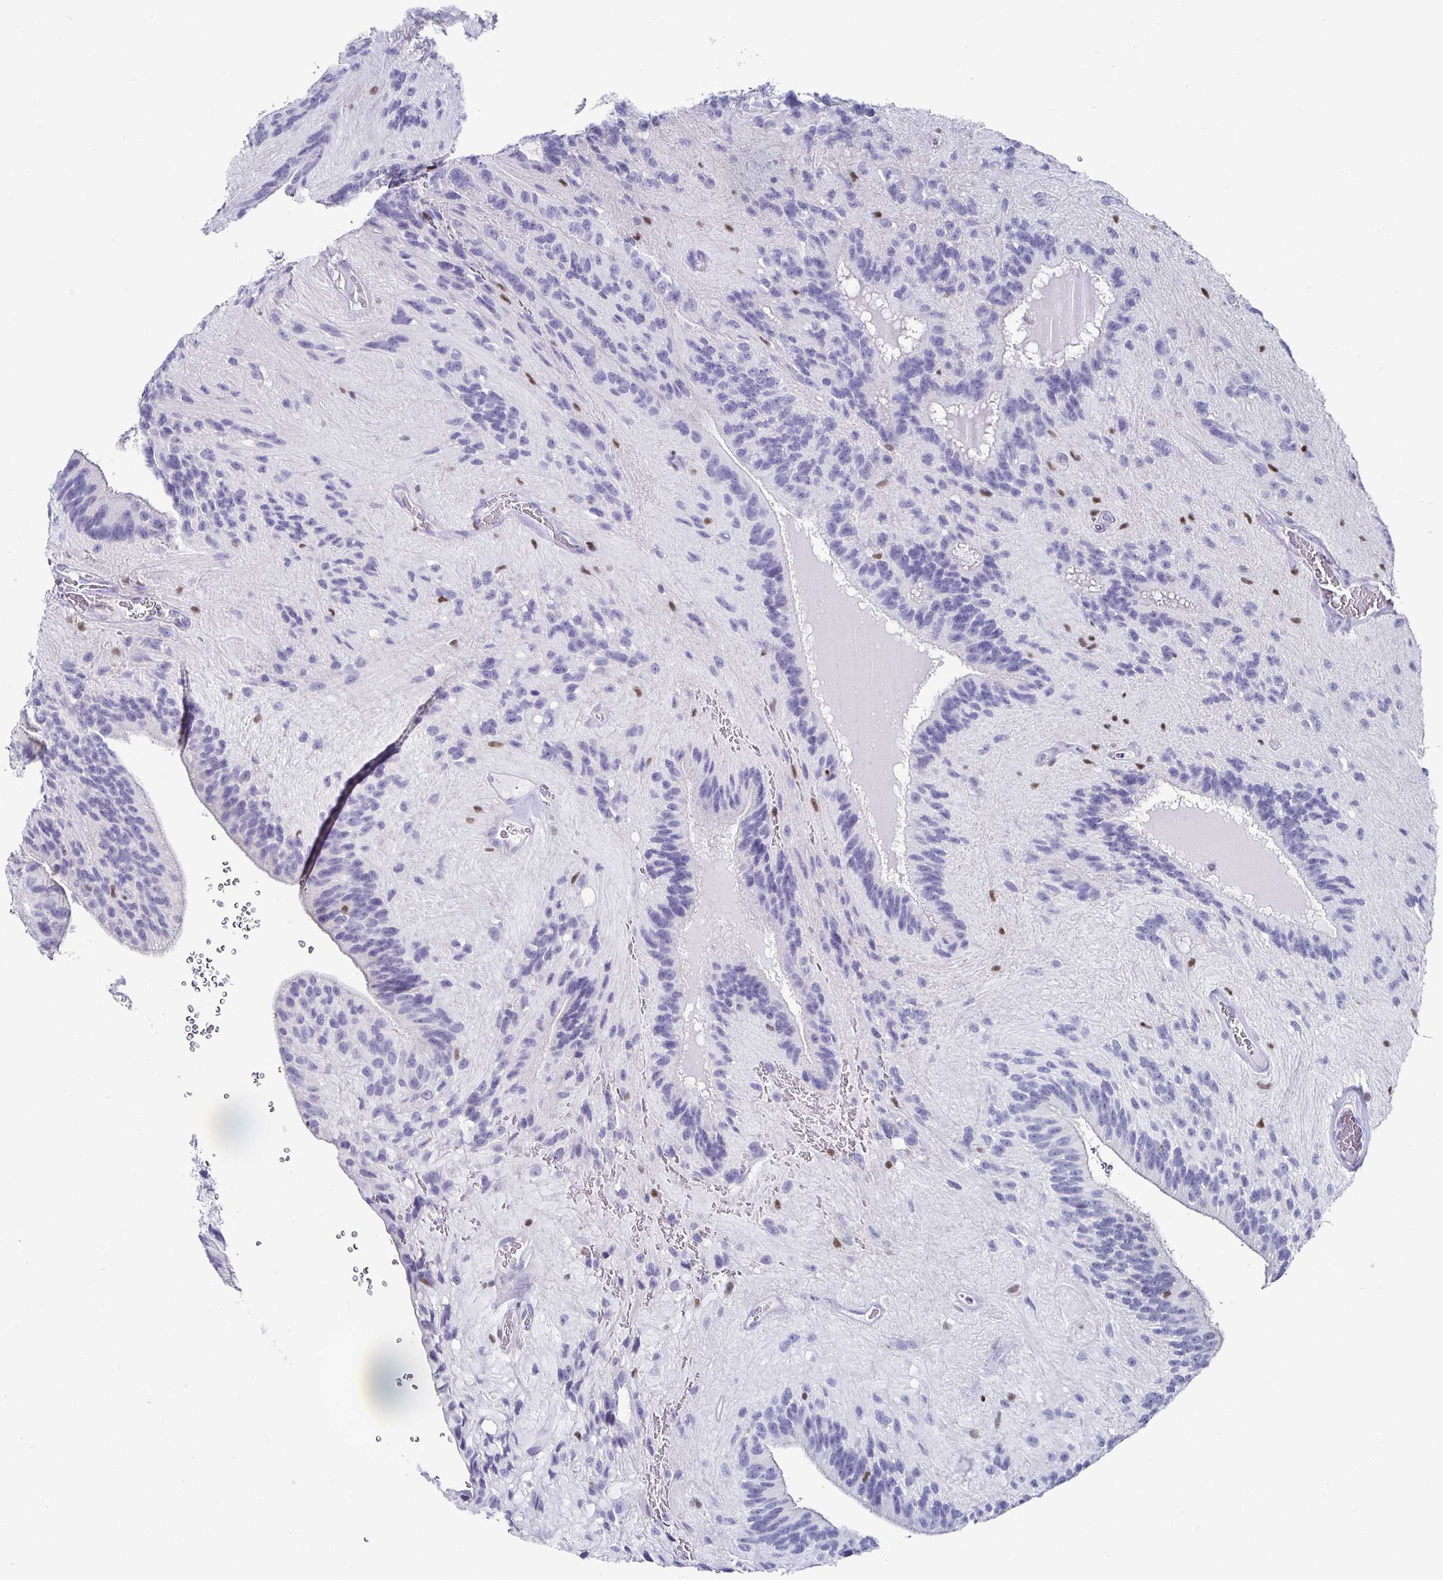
{"staining": {"intensity": "negative", "quantity": "none", "location": "none"}, "tissue": "glioma", "cell_type": "Tumor cells", "image_type": "cancer", "snomed": [{"axis": "morphology", "description": "Glioma, malignant, Low grade"}, {"axis": "topography", "description": "Brain"}], "caption": "Protein analysis of malignant low-grade glioma reveals no significant positivity in tumor cells.", "gene": "RUNX2", "patient": {"sex": "male", "age": 31}}